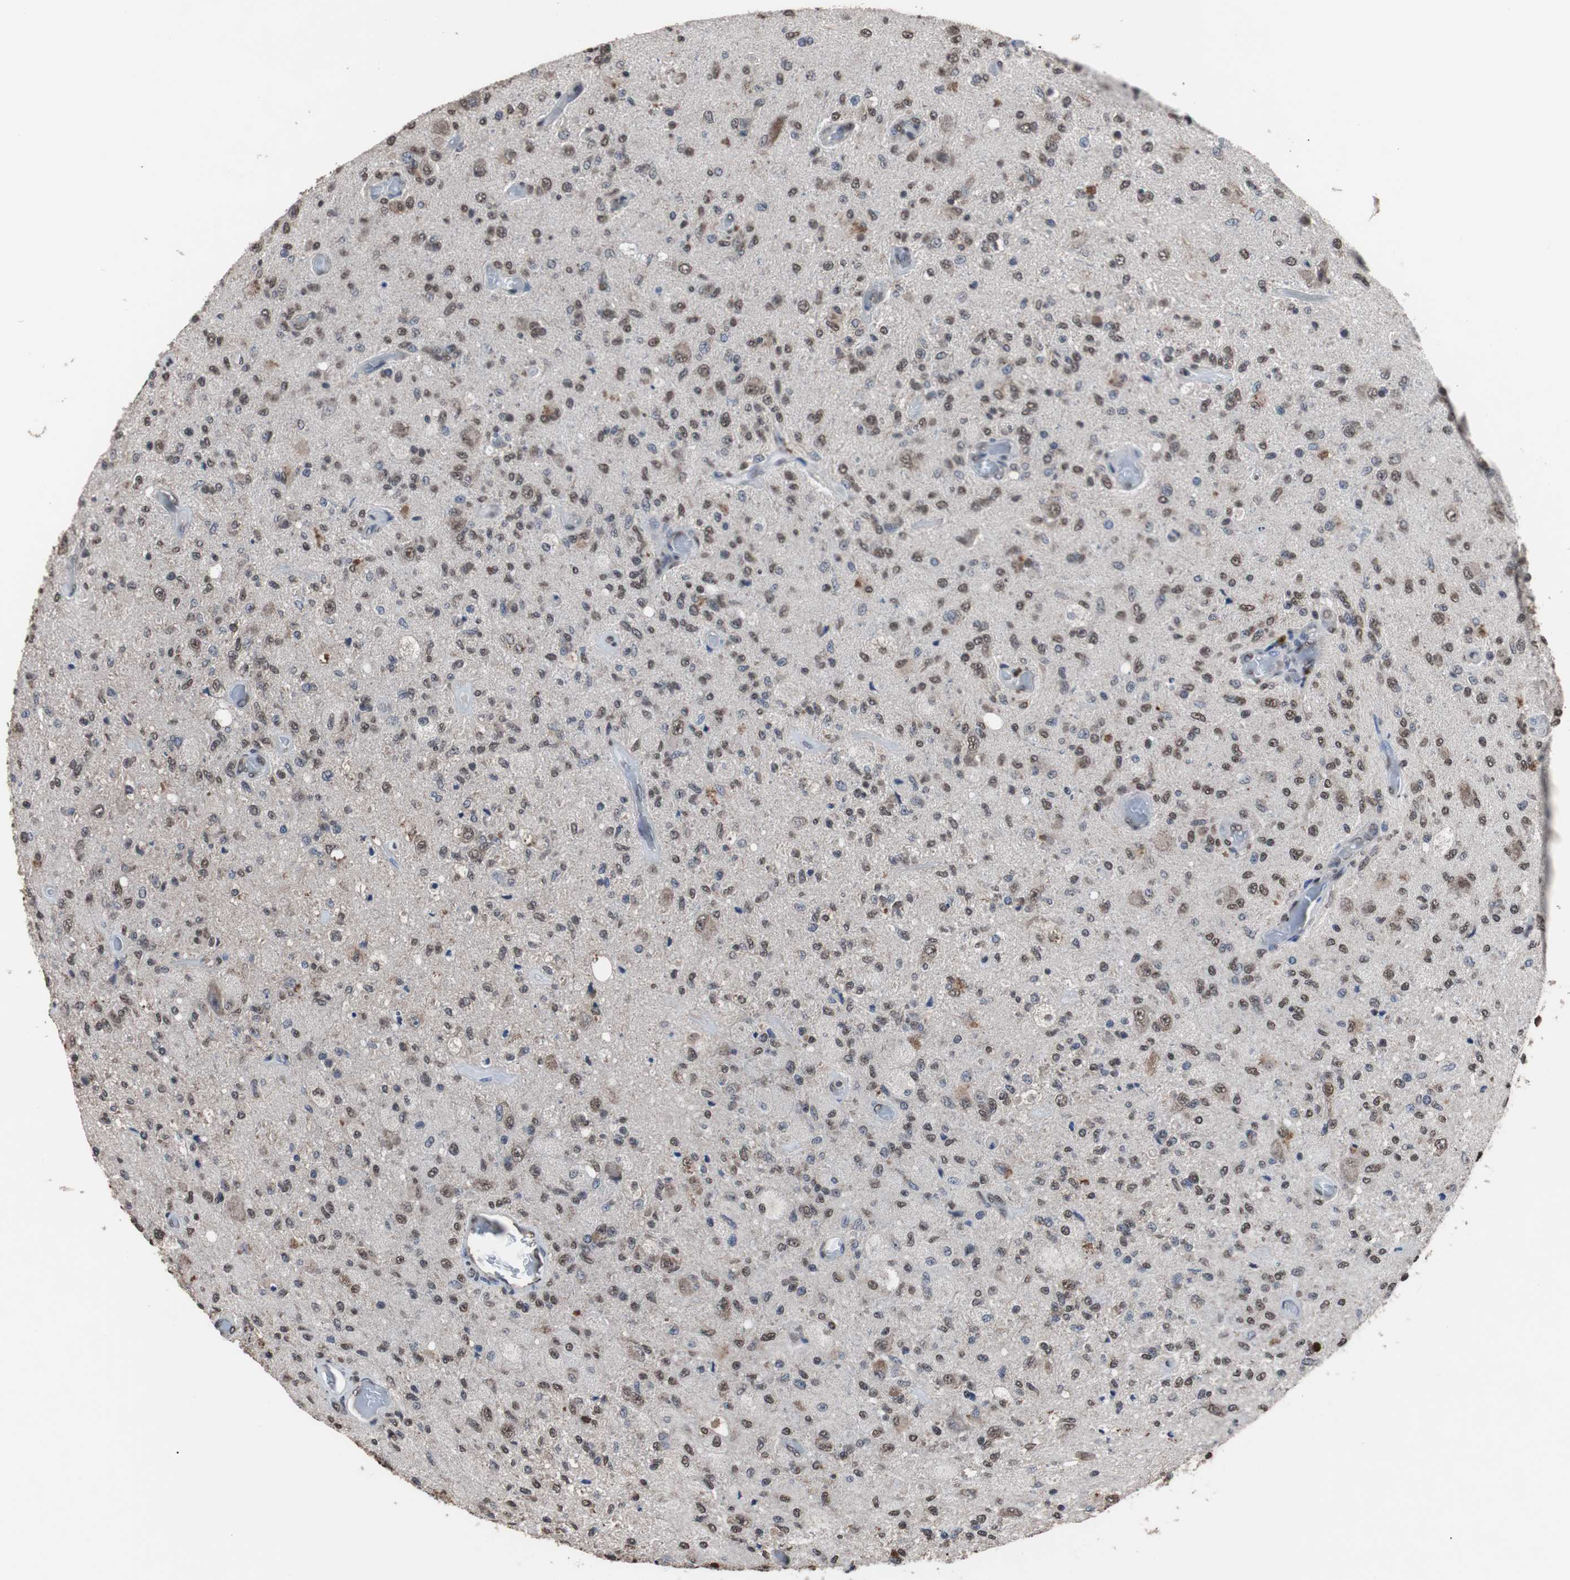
{"staining": {"intensity": "moderate", "quantity": ">75%", "location": "nuclear"}, "tissue": "glioma", "cell_type": "Tumor cells", "image_type": "cancer", "snomed": [{"axis": "morphology", "description": "Normal tissue, NOS"}, {"axis": "morphology", "description": "Glioma, malignant, High grade"}, {"axis": "topography", "description": "Cerebral cortex"}], "caption": "Immunohistochemistry photomicrograph of malignant glioma (high-grade) stained for a protein (brown), which shows medium levels of moderate nuclear expression in approximately >75% of tumor cells.", "gene": "MED27", "patient": {"sex": "male", "age": 77}}